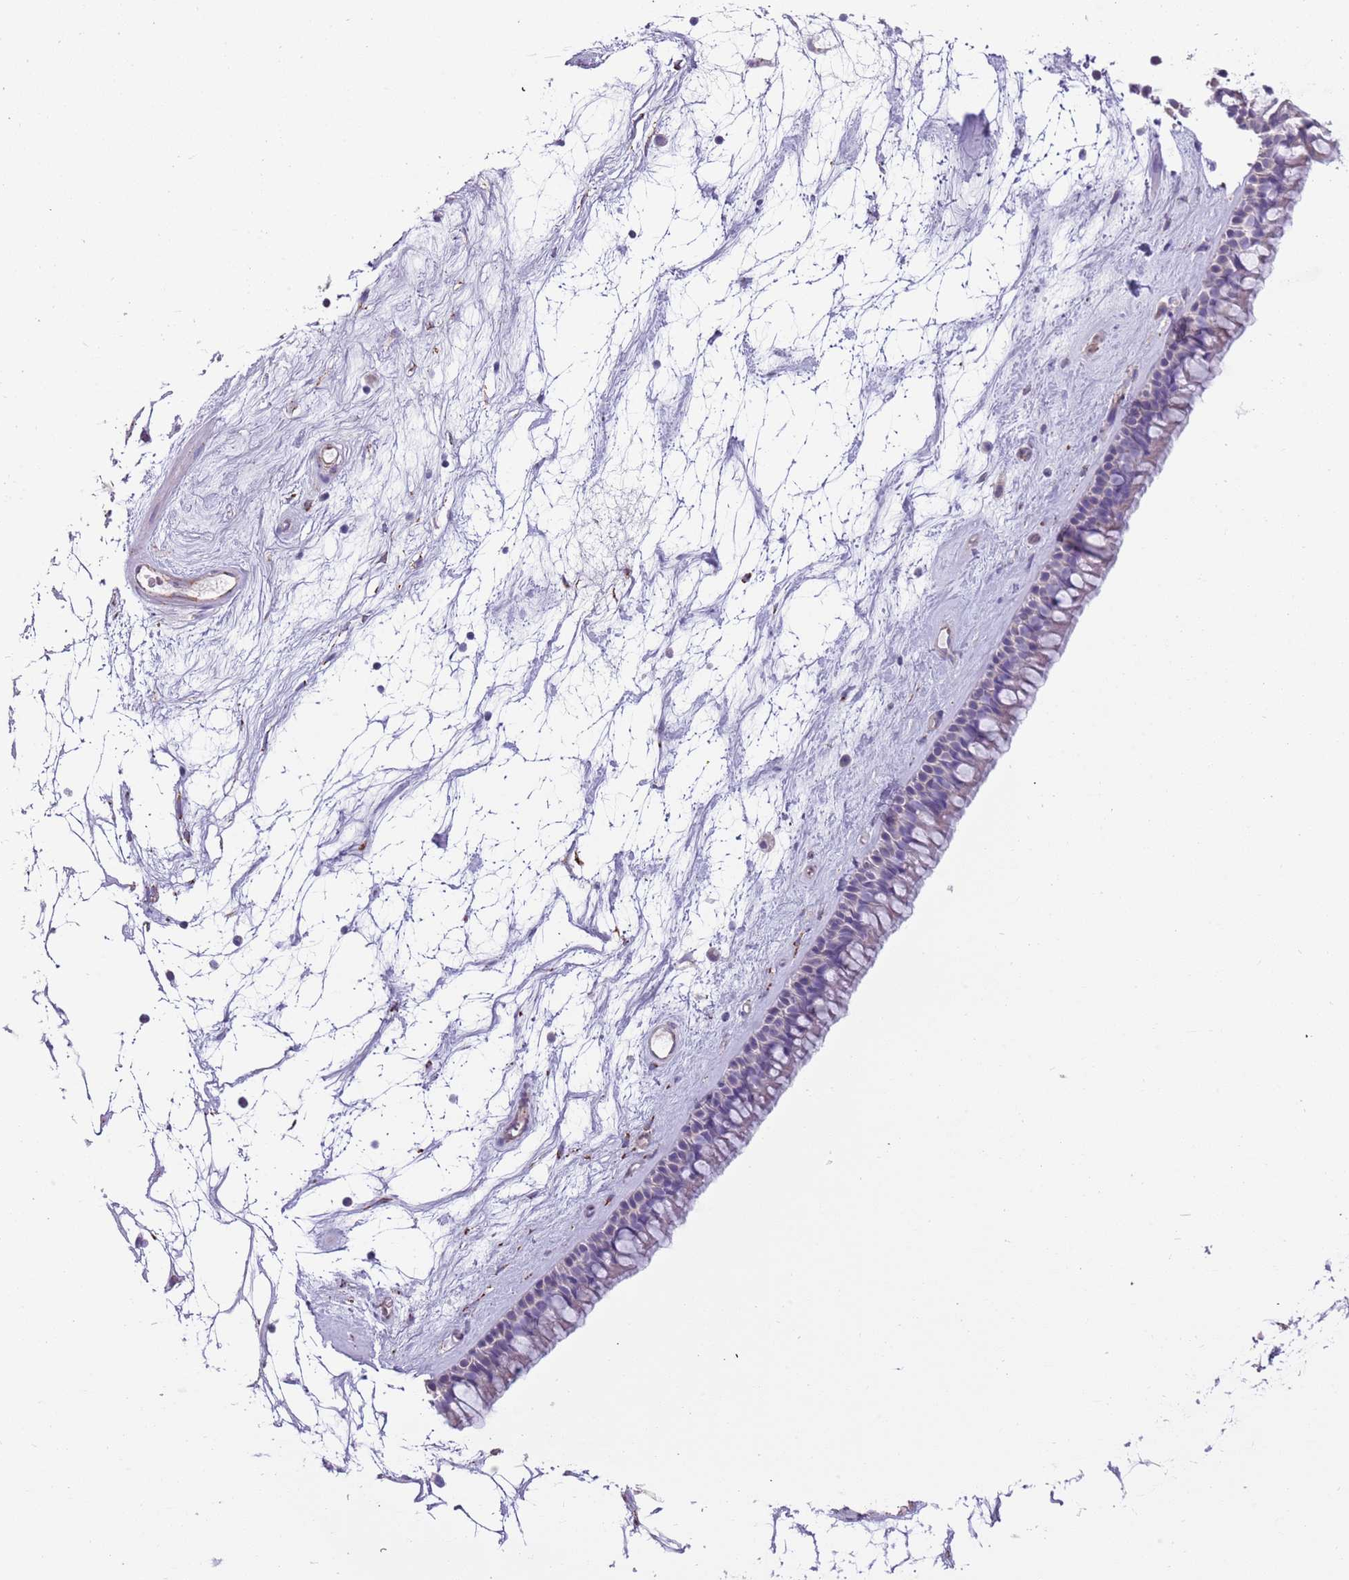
{"staining": {"intensity": "weak", "quantity": "25%-75%", "location": "cytoplasmic/membranous"}, "tissue": "nasopharynx", "cell_type": "Respiratory epithelial cells", "image_type": "normal", "snomed": [{"axis": "morphology", "description": "Normal tissue, NOS"}, {"axis": "topography", "description": "Nasopharynx"}], "caption": "Brown immunohistochemical staining in unremarkable human nasopharynx displays weak cytoplasmic/membranous staining in approximately 25%-75% of respiratory epithelial cells. Nuclei are stained in blue.", "gene": "RNF222", "patient": {"sex": "male", "age": 64}}